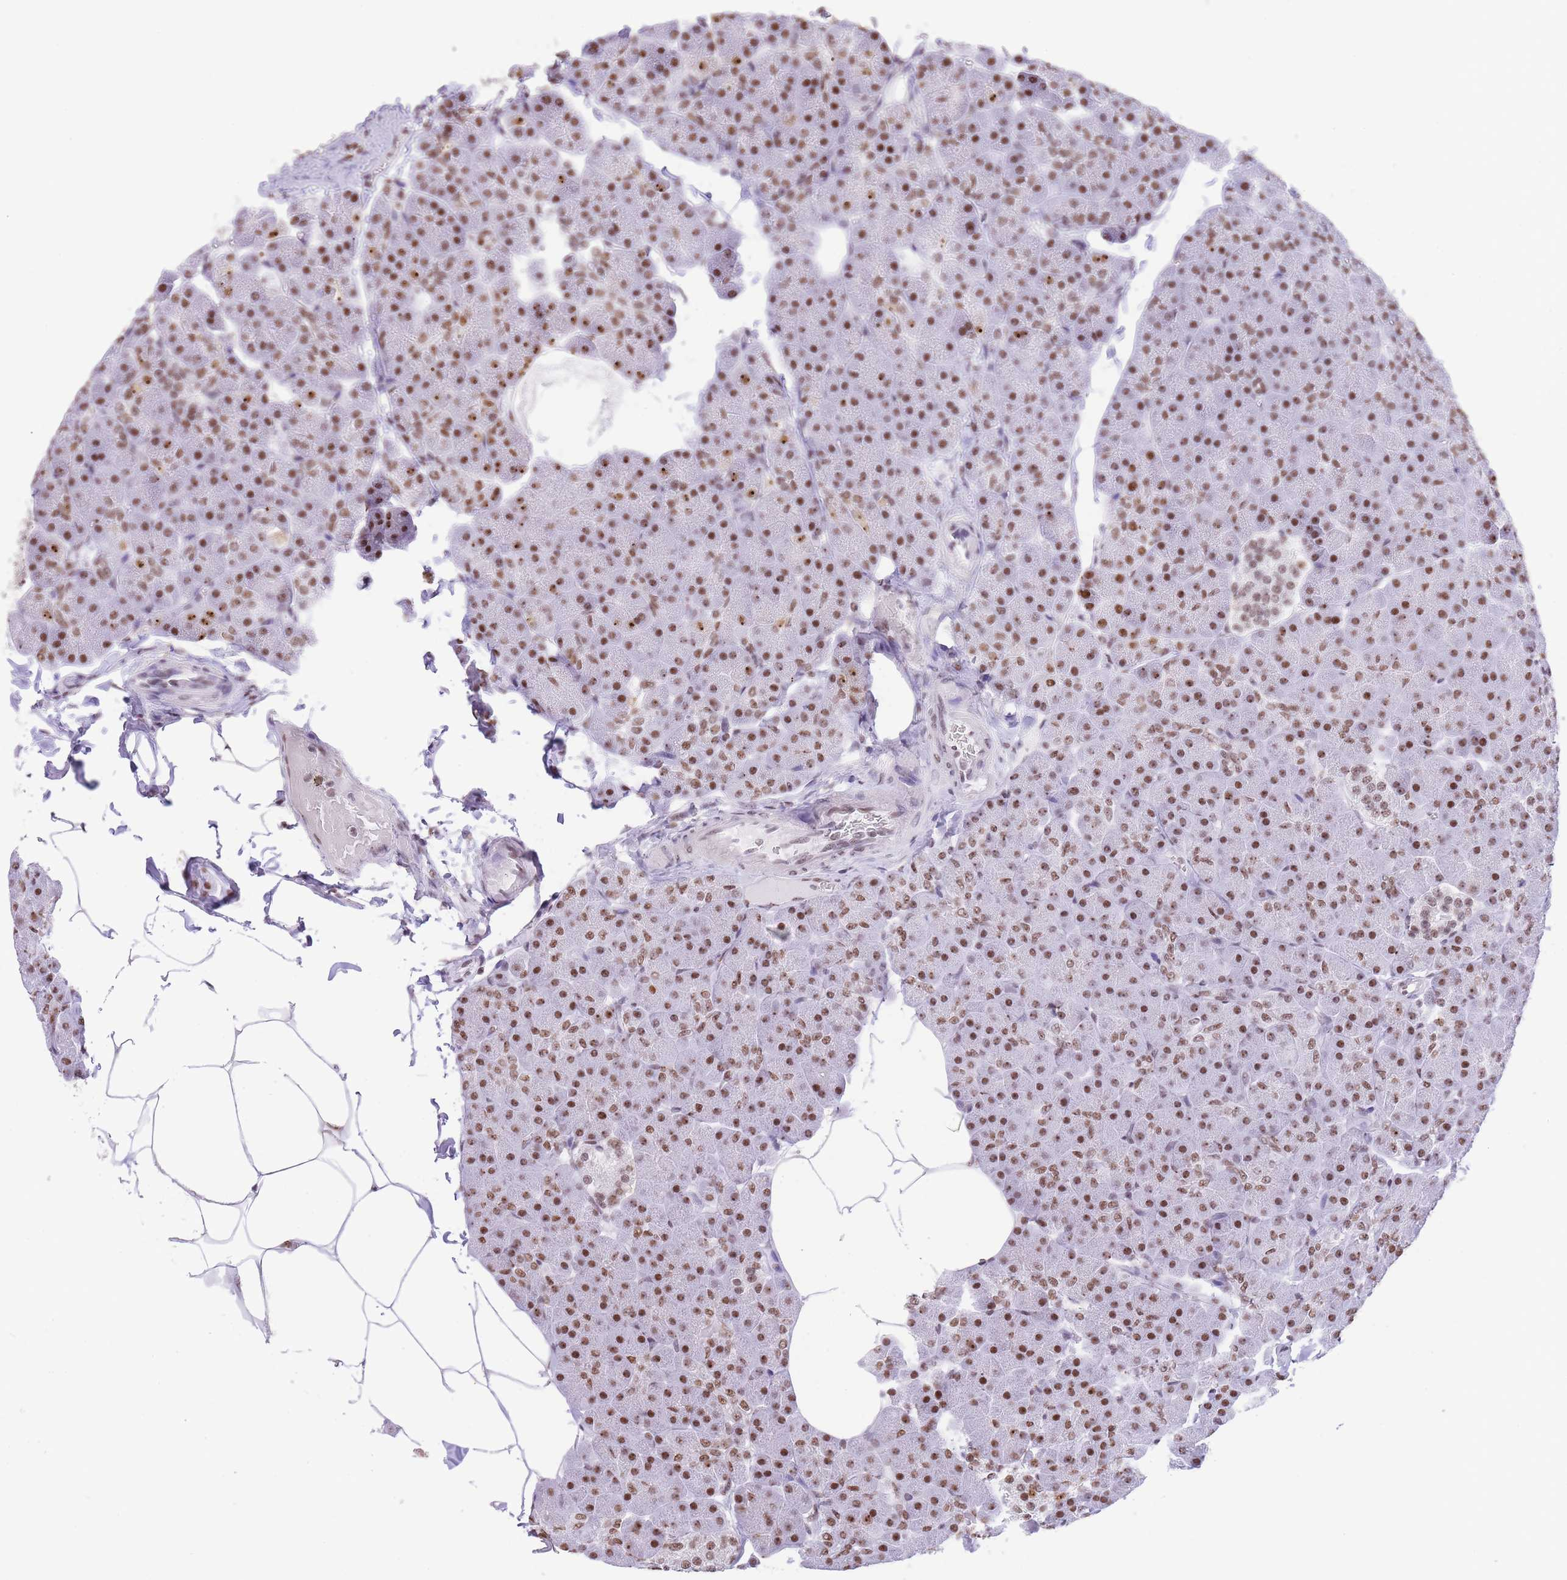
{"staining": {"intensity": "strong", "quantity": ">75%", "location": "nuclear"}, "tissue": "pancreas", "cell_type": "Exocrine glandular cells", "image_type": "normal", "snomed": [{"axis": "morphology", "description": "Normal tissue, NOS"}, {"axis": "topography", "description": "Pancreas"}], "caption": "A photomicrograph of pancreas stained for a protein reveals strong nuclear brown staining in exocrine glandular cells.", "gene": "EVC2", "patient": {"sex": "male", "age": 35}}